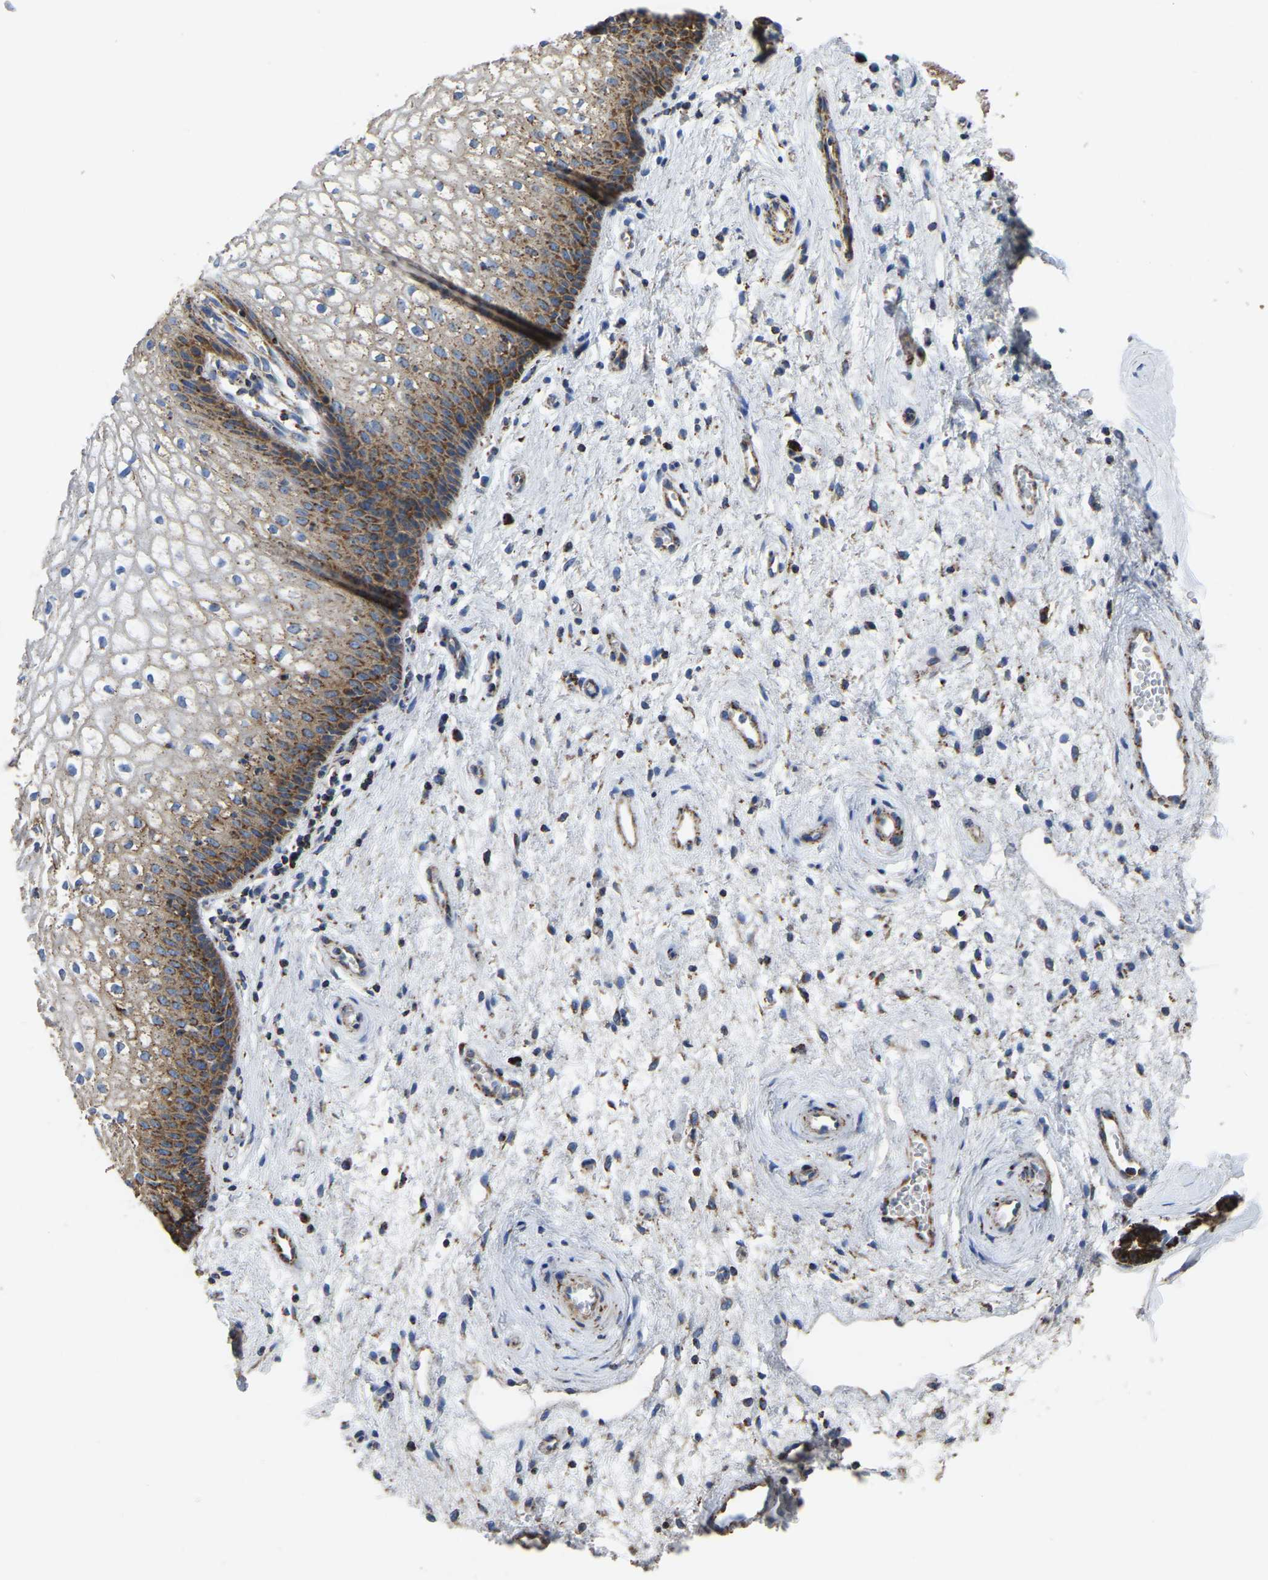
{"staining": {"intensity": "moderate", "quantity": "25%-75%", "location": "cytoplasmic/membranous"}, "tissue": "vagina", "cell_type": "Squamous epithelial cells", "image_type": "normal", "snomed": [{"axis": "morphology", "description": "Normal tissue, NOS"}, {"axis": "topography", "description": "Vagina"}], "caption": "IHC of benign vagina demonstrates medium levels of moderate cytoplasmic/membranous staining in about 25%-75% of squamous epithelial cells.", "gene": "ETFA", "patient": {"sex": "female", "age": 34}}